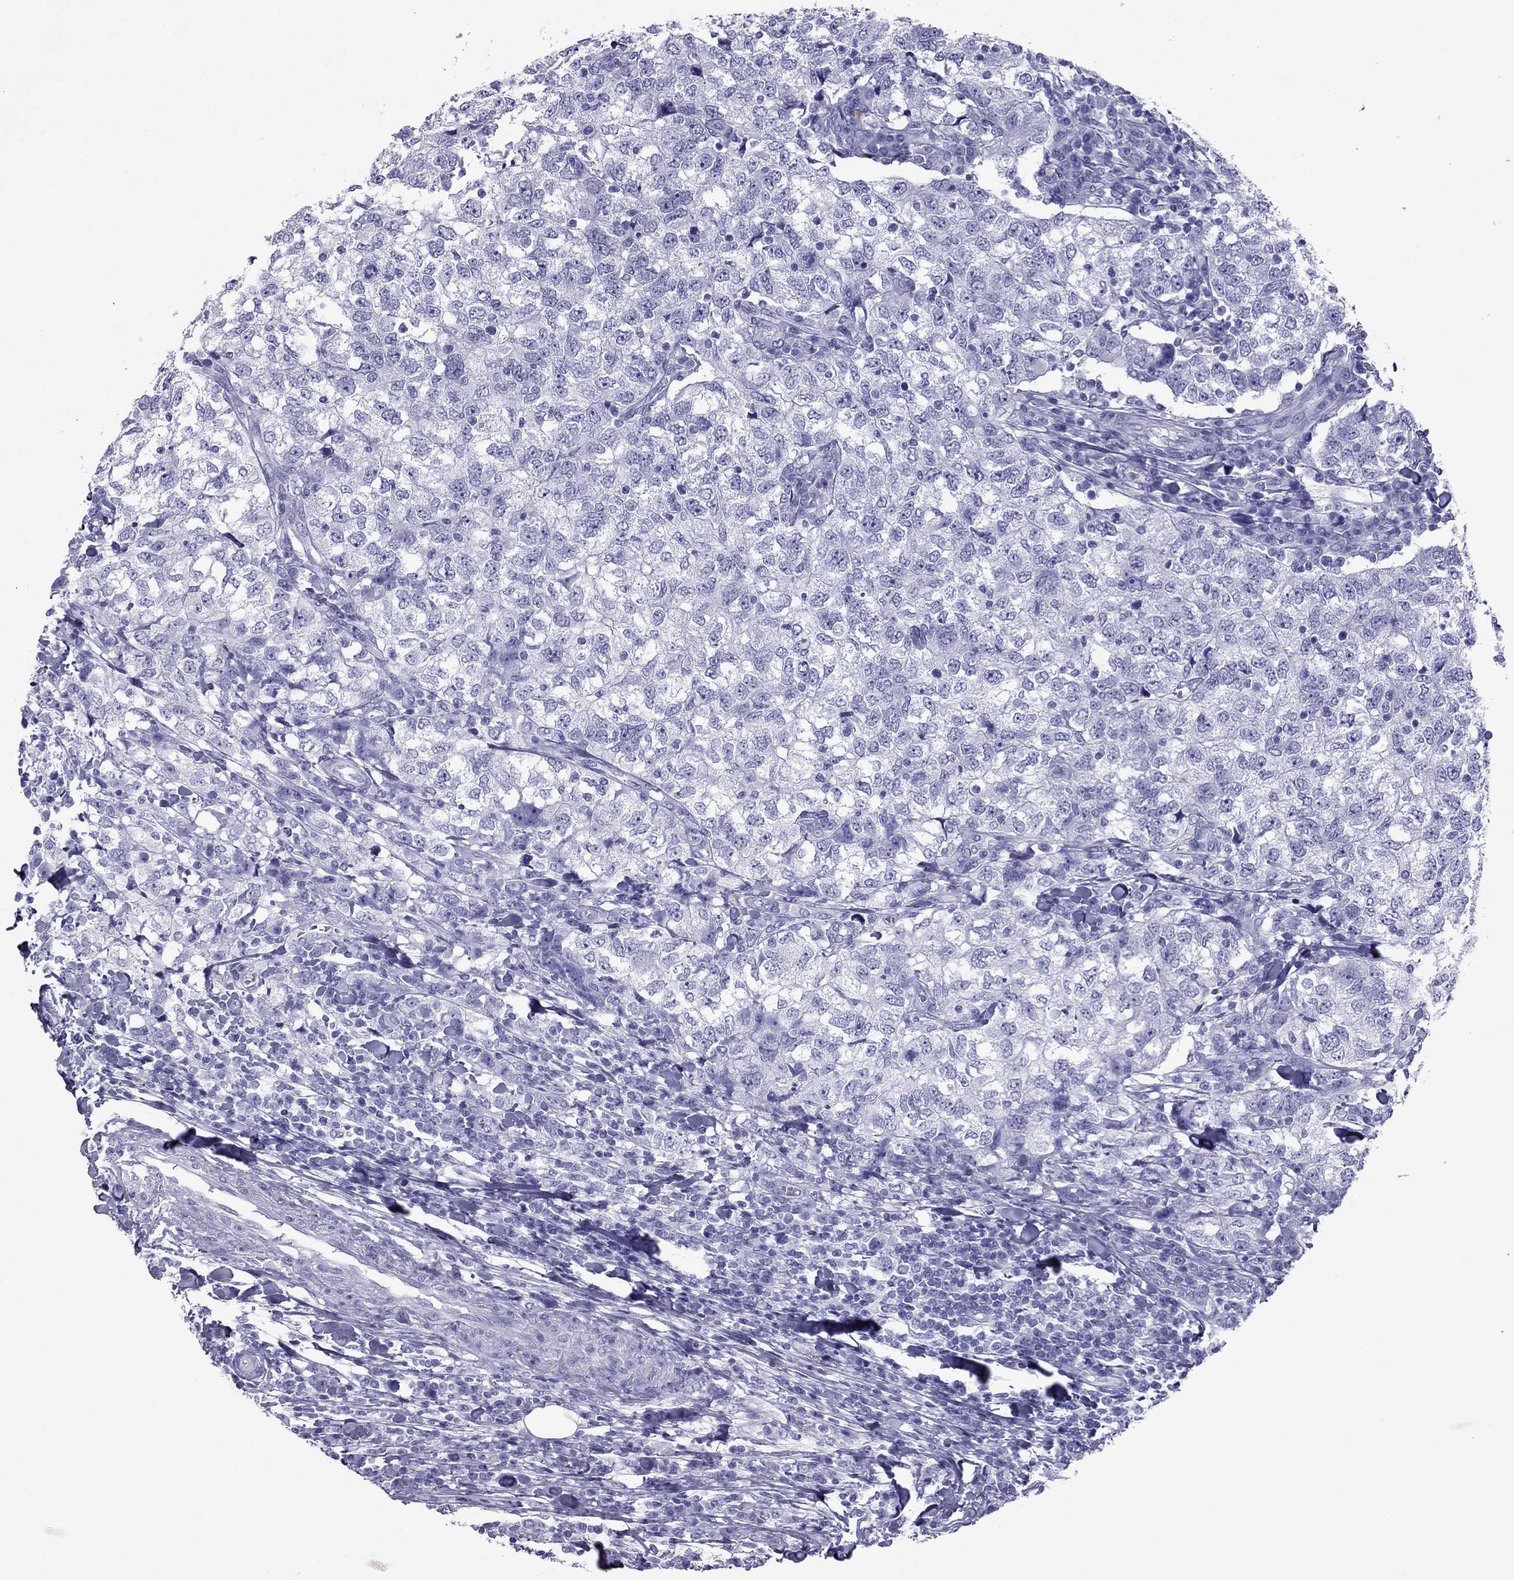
{"staining": {"intensity": "negative", "quantity": "none", "location": "none"}, "tissue": "breast cancer", "cell_type": "Tumor cells", "image_type": "cancer", "snomed": [{"axis": "morphology", "description": "Duct carcinoma"}, {"axis": "topography", "description": "Breast"}], "caption": "DAB (3,3'-diaminobenzidine) immunohistochemical staining of human breast cancer (intraductal carcinoma) exhibits no significant expression in tumor cells.", "gene": "PDE6A", "patient": {"sex": "female", "age": 30}}